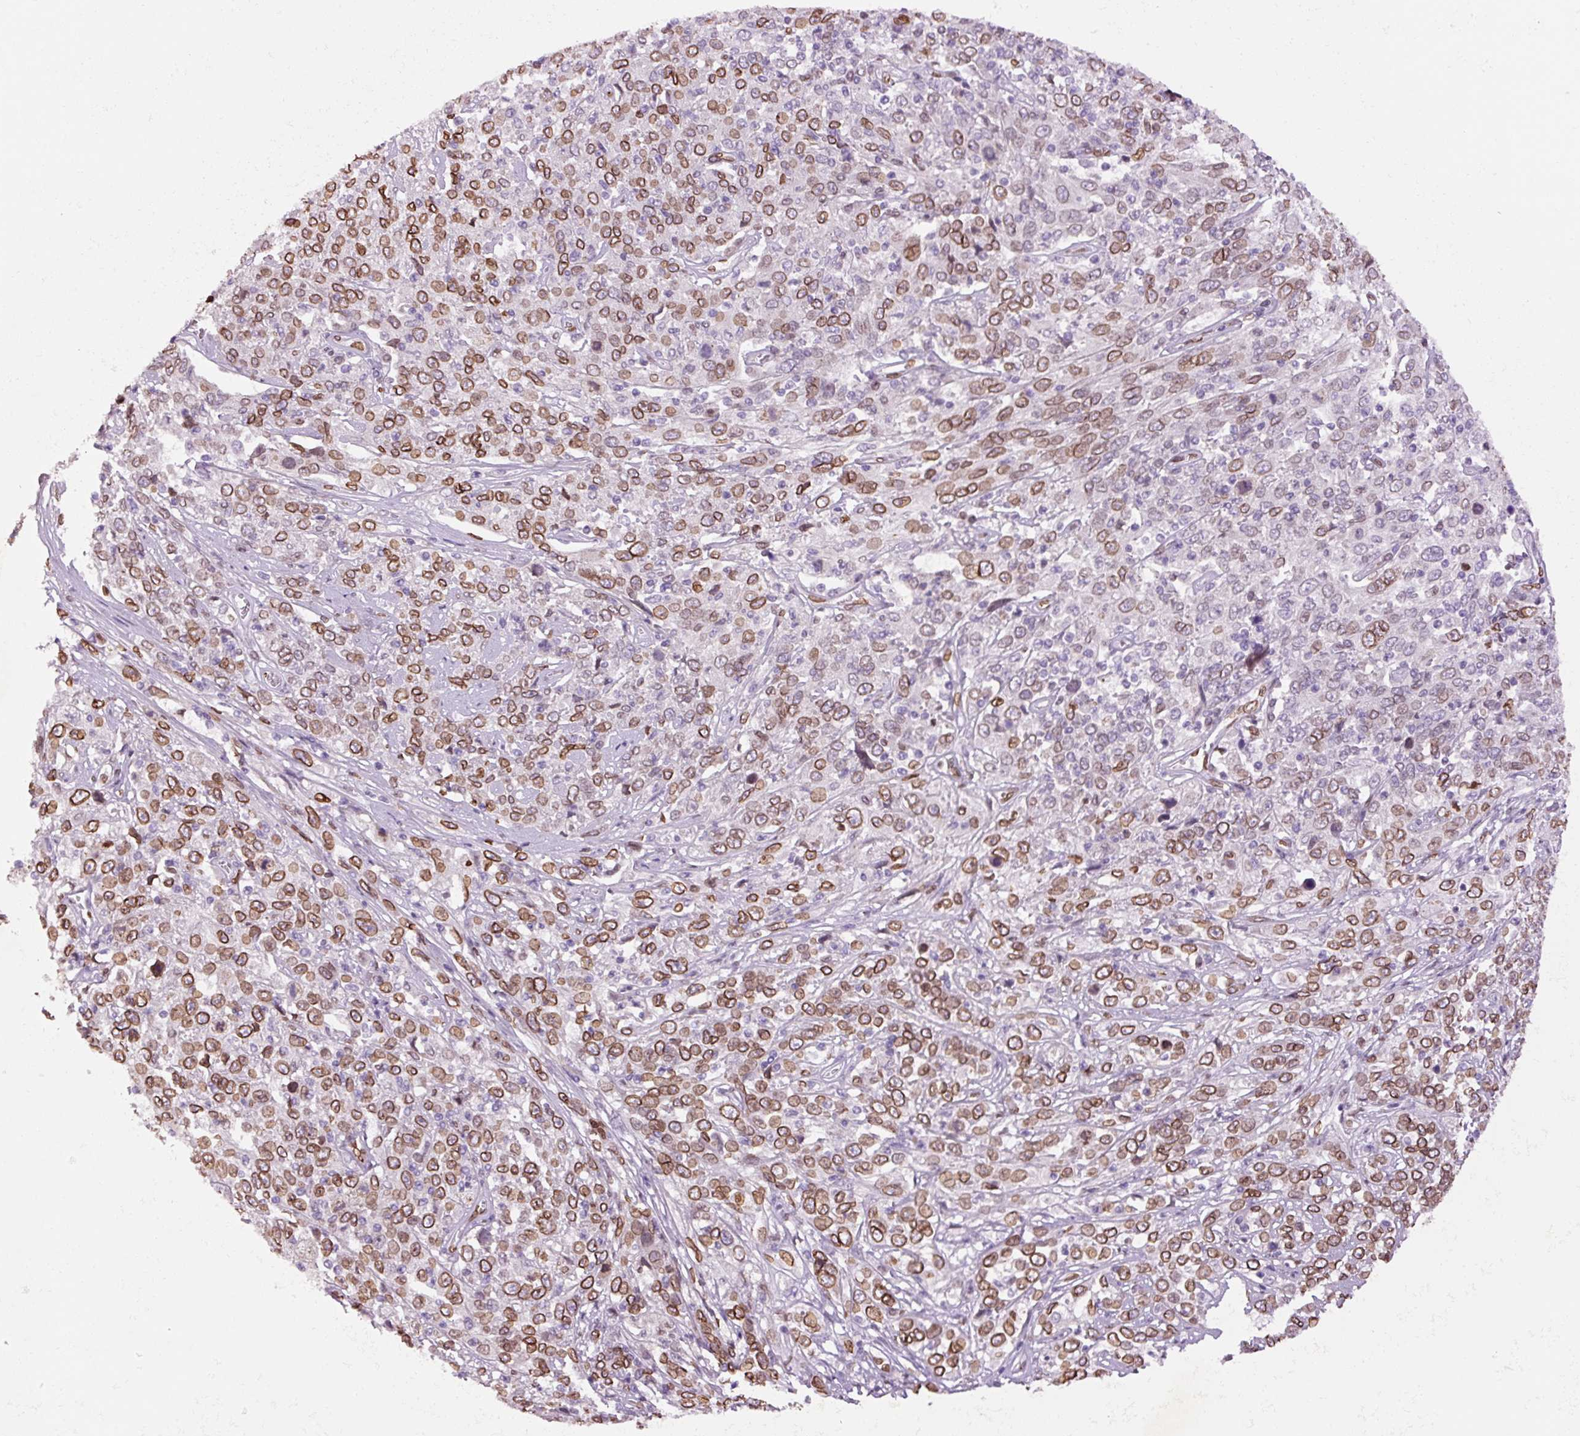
{"staining": {"intensity": "moderate", "quantity": ">75%", "location": "cytoplasmic/membranous,nuclear"}, "tissue": "cervical cancer", "cell_type": "Tumor cells", "image_type": "cancer", "snomed": [{"axis": "morphology", "description": "Squamous cell carcinoma, NOS"}, {"axis": "topography", "description": "Cervix"}], "caption": "Immunohistochemistry image of neoplastic tissue: cervical squamous cell carcinoma stained using immunohistochemistry (IHC) exhibits medium levels of moderate protein expression localized specifically in the cytoplasmic/membranous and nuclear of tumor cells, appearing as a cytoplasmic/membranous and nuclear brown color.", "gene": "ZNF224", "patient": {"sex": "female", "age": 46}}